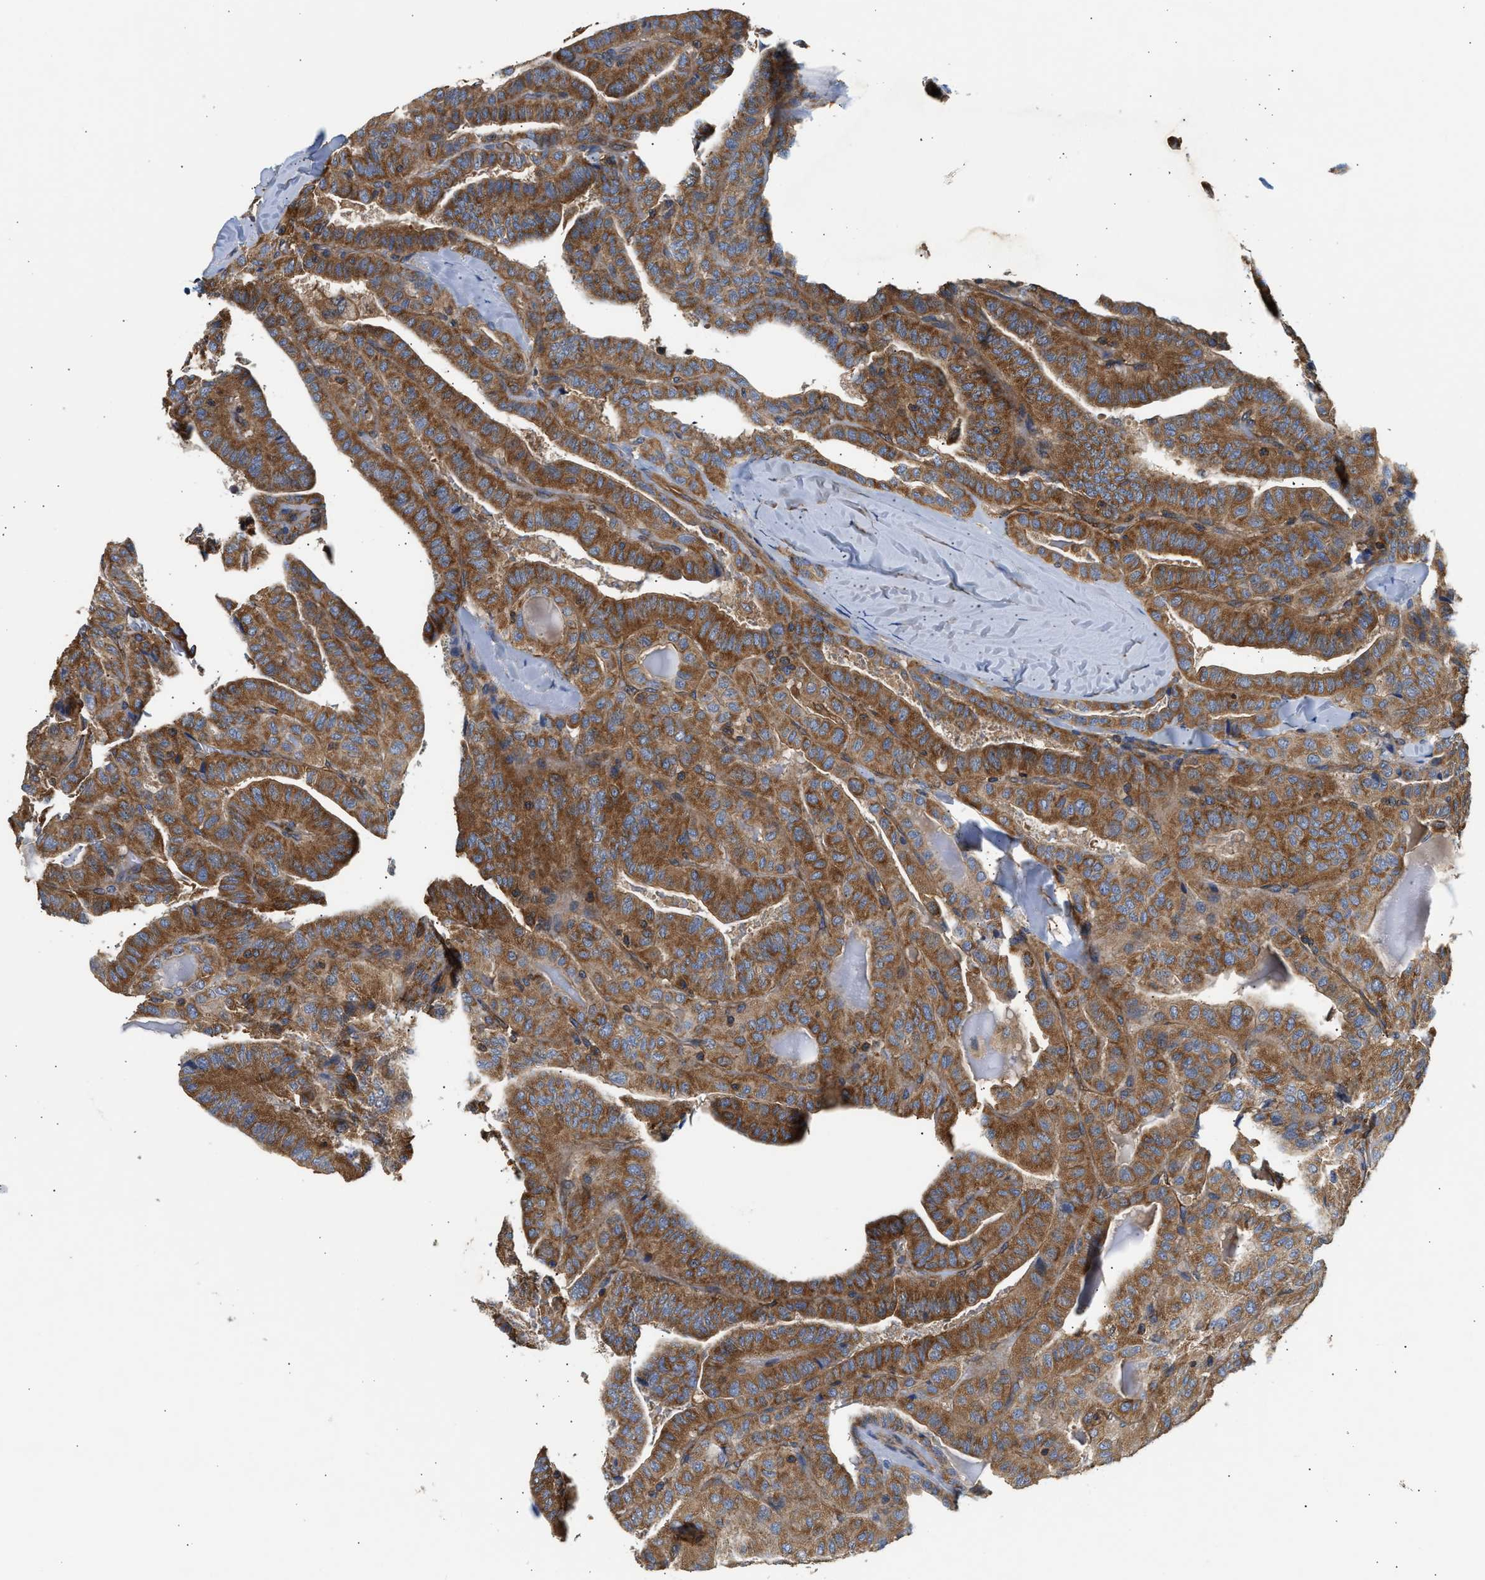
{"staining": {"intensity": "moderate", "quantity": ">75%", "location": "cytoplasmic/membranous"}, "tissue": "thyroid cancer", "cell_type": "Tumor cells", "image_type": "cancer", "snomed": [{"axis": "morphology", "description": "Papillary adenocarcinoma, NOS"}, {"axis": "topography", "description": "Thyroid gland"}], "caption": "Protein analysis of thyroid cancer (papillary adenocarcinoma) tissue shows moderate cytoplasmic/membranous positivity in about >75% of tumor cells. (DAB (3,3'-diaminobenzidine) IHC with brightfield microscopy, high magnification).", "gene": "SAMD9L", "patient": {"sex": "male", "age": 77}}